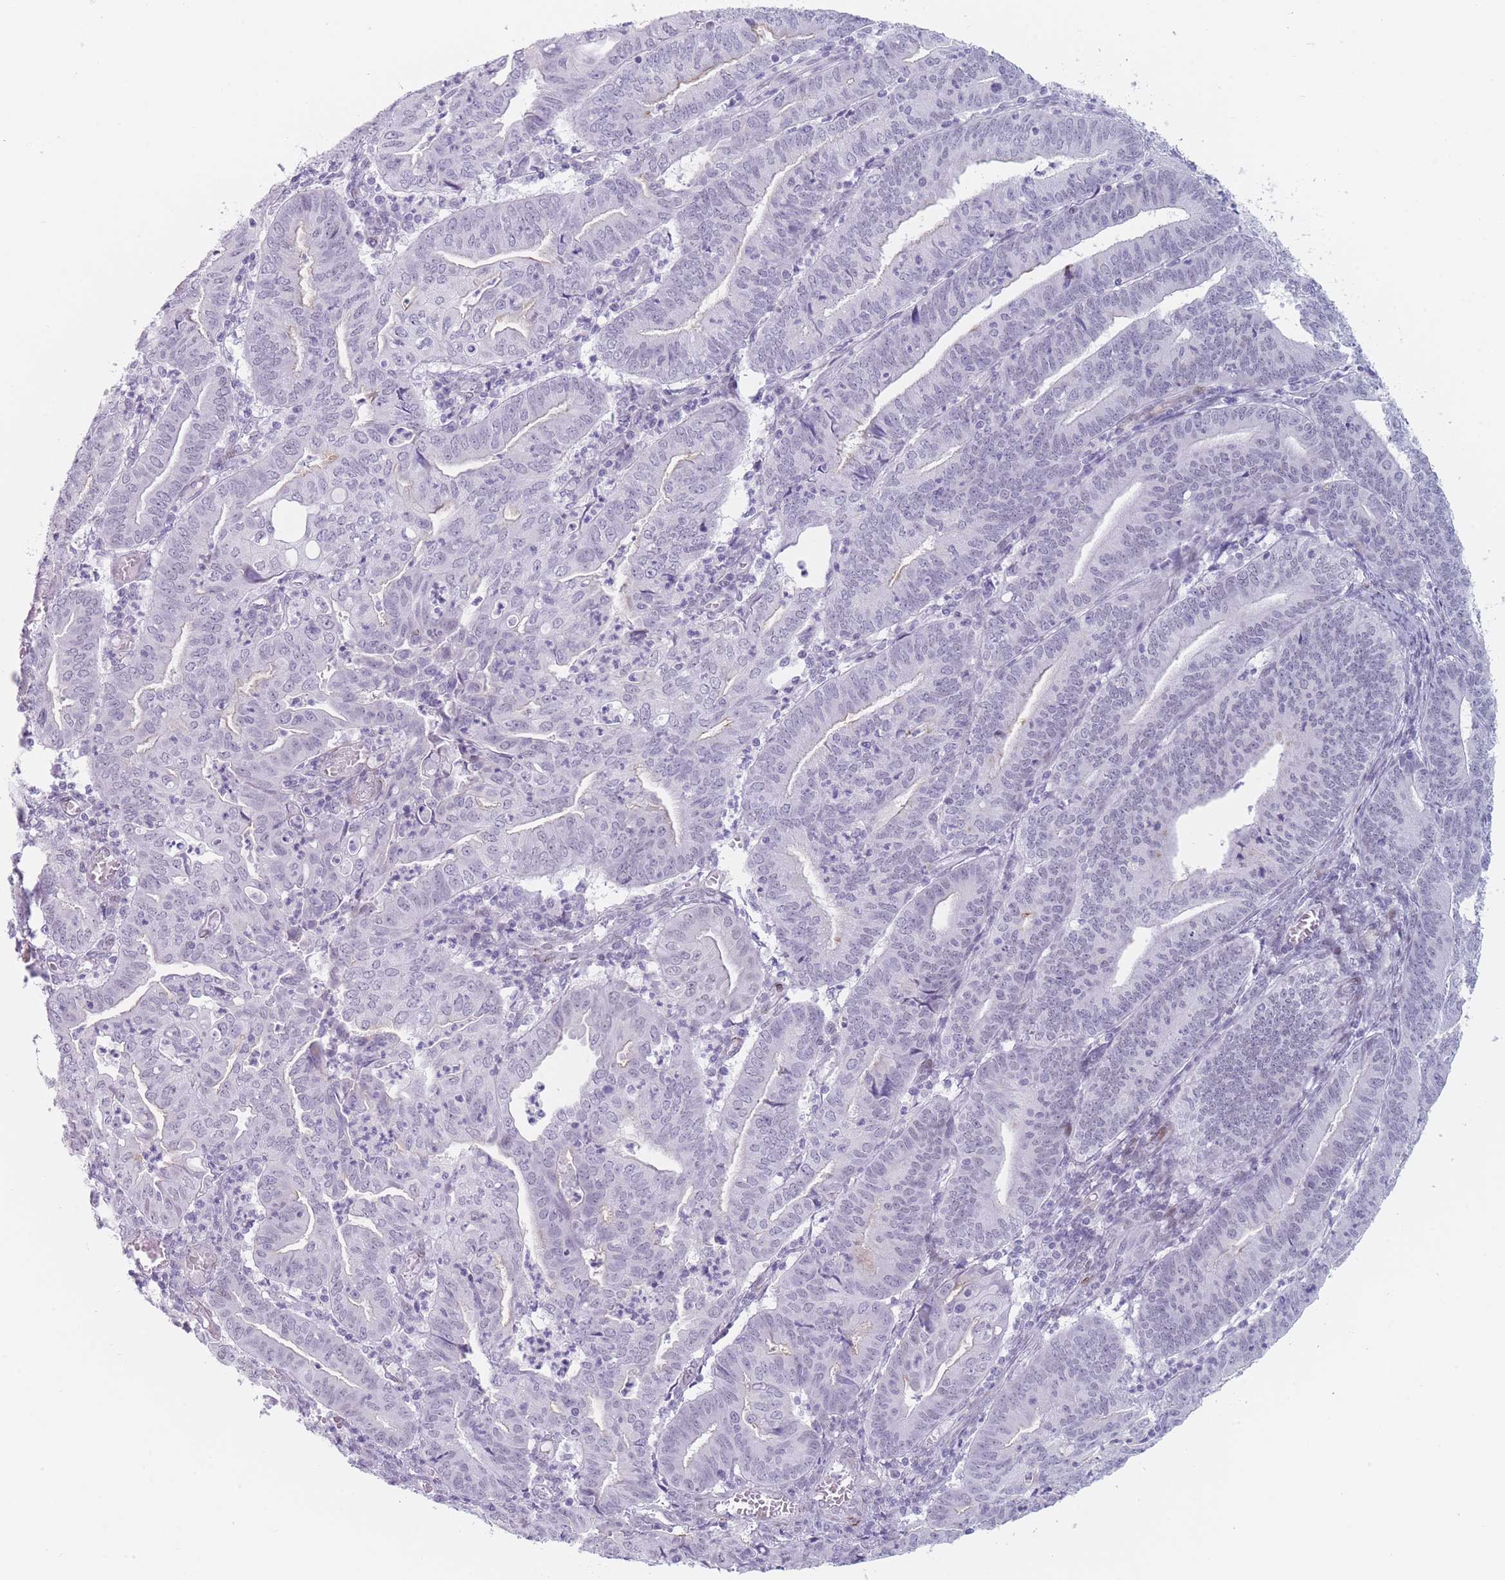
{"staining": {"intensity": "negative", "quantity": "none", "location": "none"}, "tissue": "endometrial cancer", "cell_type": "Tumor cells", "image_type": "cancer", "snomed": [{"axis": "morphology", "description": "Adenocarcinoma, NOS"}, {"axis": "topography", "description": "Endometrium"}], "caption": "Endometrial cancer stained for a protein using immunohistochemistry (IHC) demonstrates no staining tumor cells.", "gene": "IFNA6", "patient": {"sex": "female", "age": 60}}